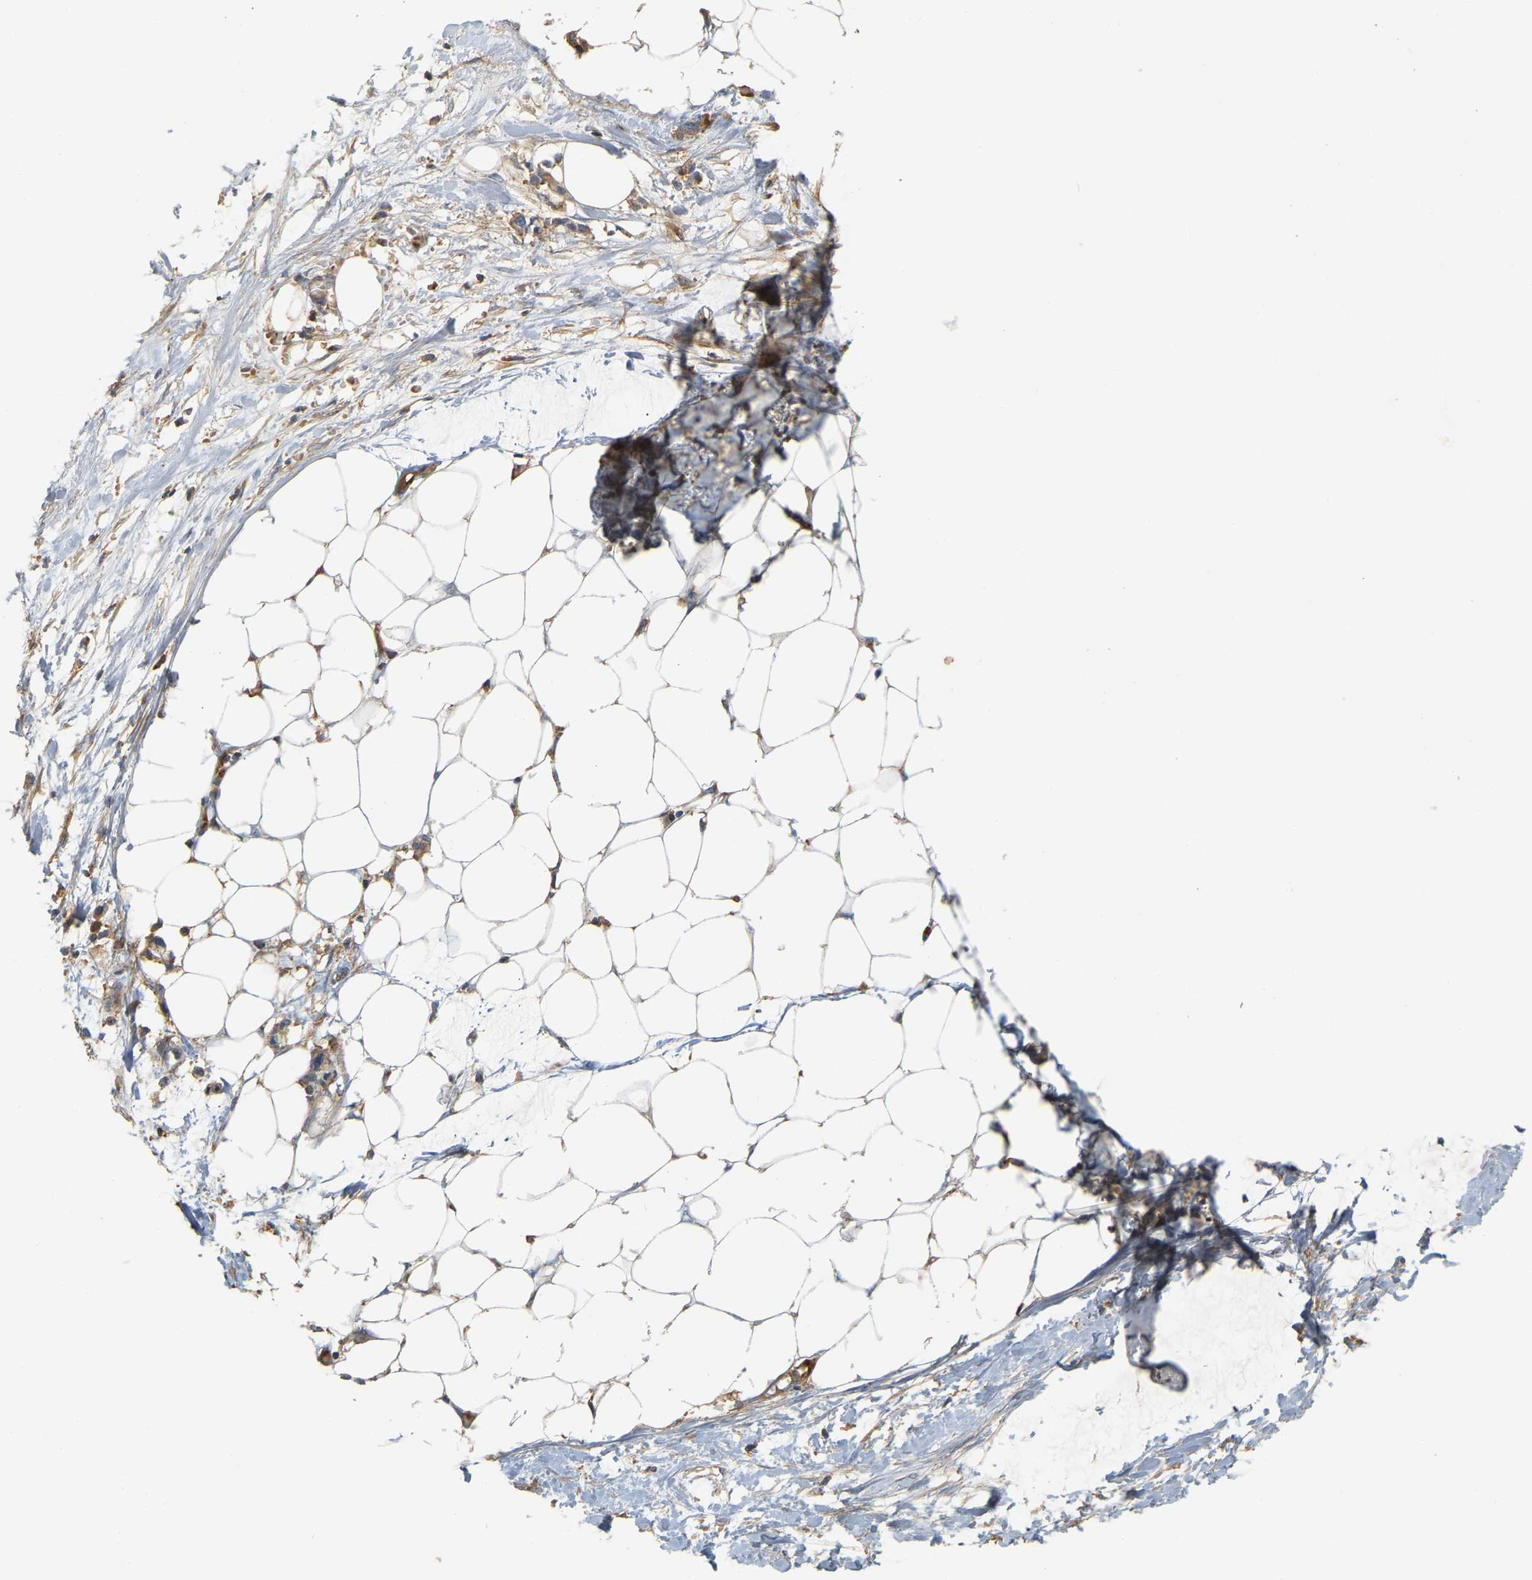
{"staining": {"intensity": "weak", "quantity": "25%-75%", "location": "cytoplasmic/membranous"}, "tissue": "adipose tissue", "cell_type": "Adipocytes", "image_type": "normal", "snomed": [{"axis": "morphology", "description": "Normal tissue, NOS"}, {"axis": "morphology", "description": "Adenocarcinoma, NOS"}, {"axis": "topography", "description": "Colon"}, {"axis": "topography", "description": "Peripheral nerve tissue"}], "caption": "High-magnification brightfield microscopy of unremarkable adipose tissue stained with DAB (3,3'-diaminobenzidine) (brown) and counterstained with hematoxylin (blue). adipocytes exhibit weak cytoplasmic/membranous staining is seen in about25%-75% of cells.", "gene": "AKAP13", "patient": {"sex": "male", "age": 14}}